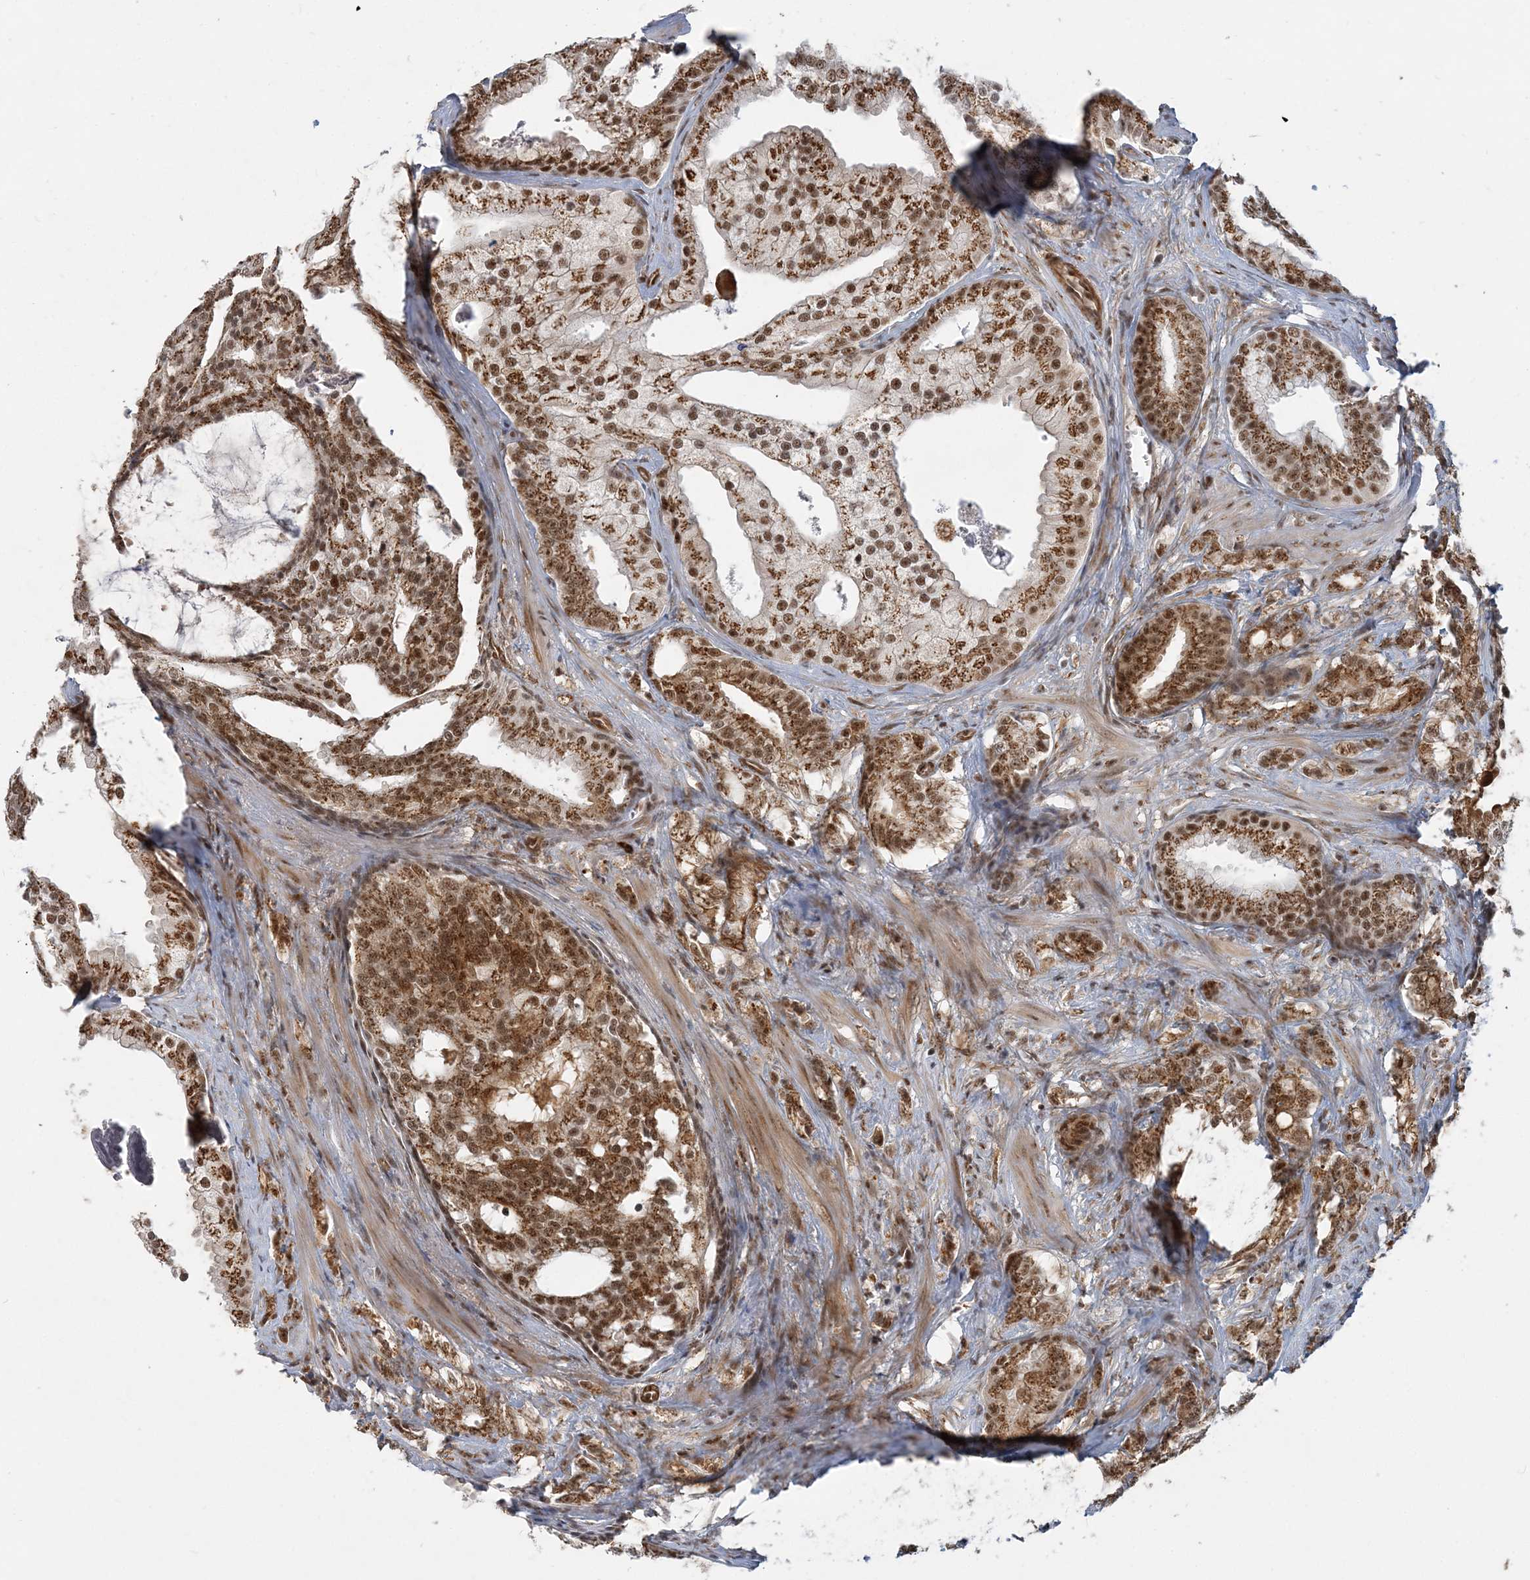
{"staining": {"intensity": "strong", "quantity": ">75%", "location": "cytoplasmic/membranous,nuclear"}, "tissue": "prostate cancer", "cell_type": "Tumor cells", "image_type": "cancer", "snomed": [{"axis": "morphology", "description": "Adenocarcinoma, Low grade"}, {"axis": "topography", "description": "Prostate"}], "caption": "IHC photomicrograph of neoplastic tissue: prostate cancer stained using immunohistochemistry (IHC) reveals high levels of strong protein expression localized specifically in the cytoplasmic/membranous and nuclear of tumor cells, appearing as a cytoplasmic/membranous and nuclear brown color.", "gene": "PLRG1", "patient": {"sex": "male", "age": 58}}